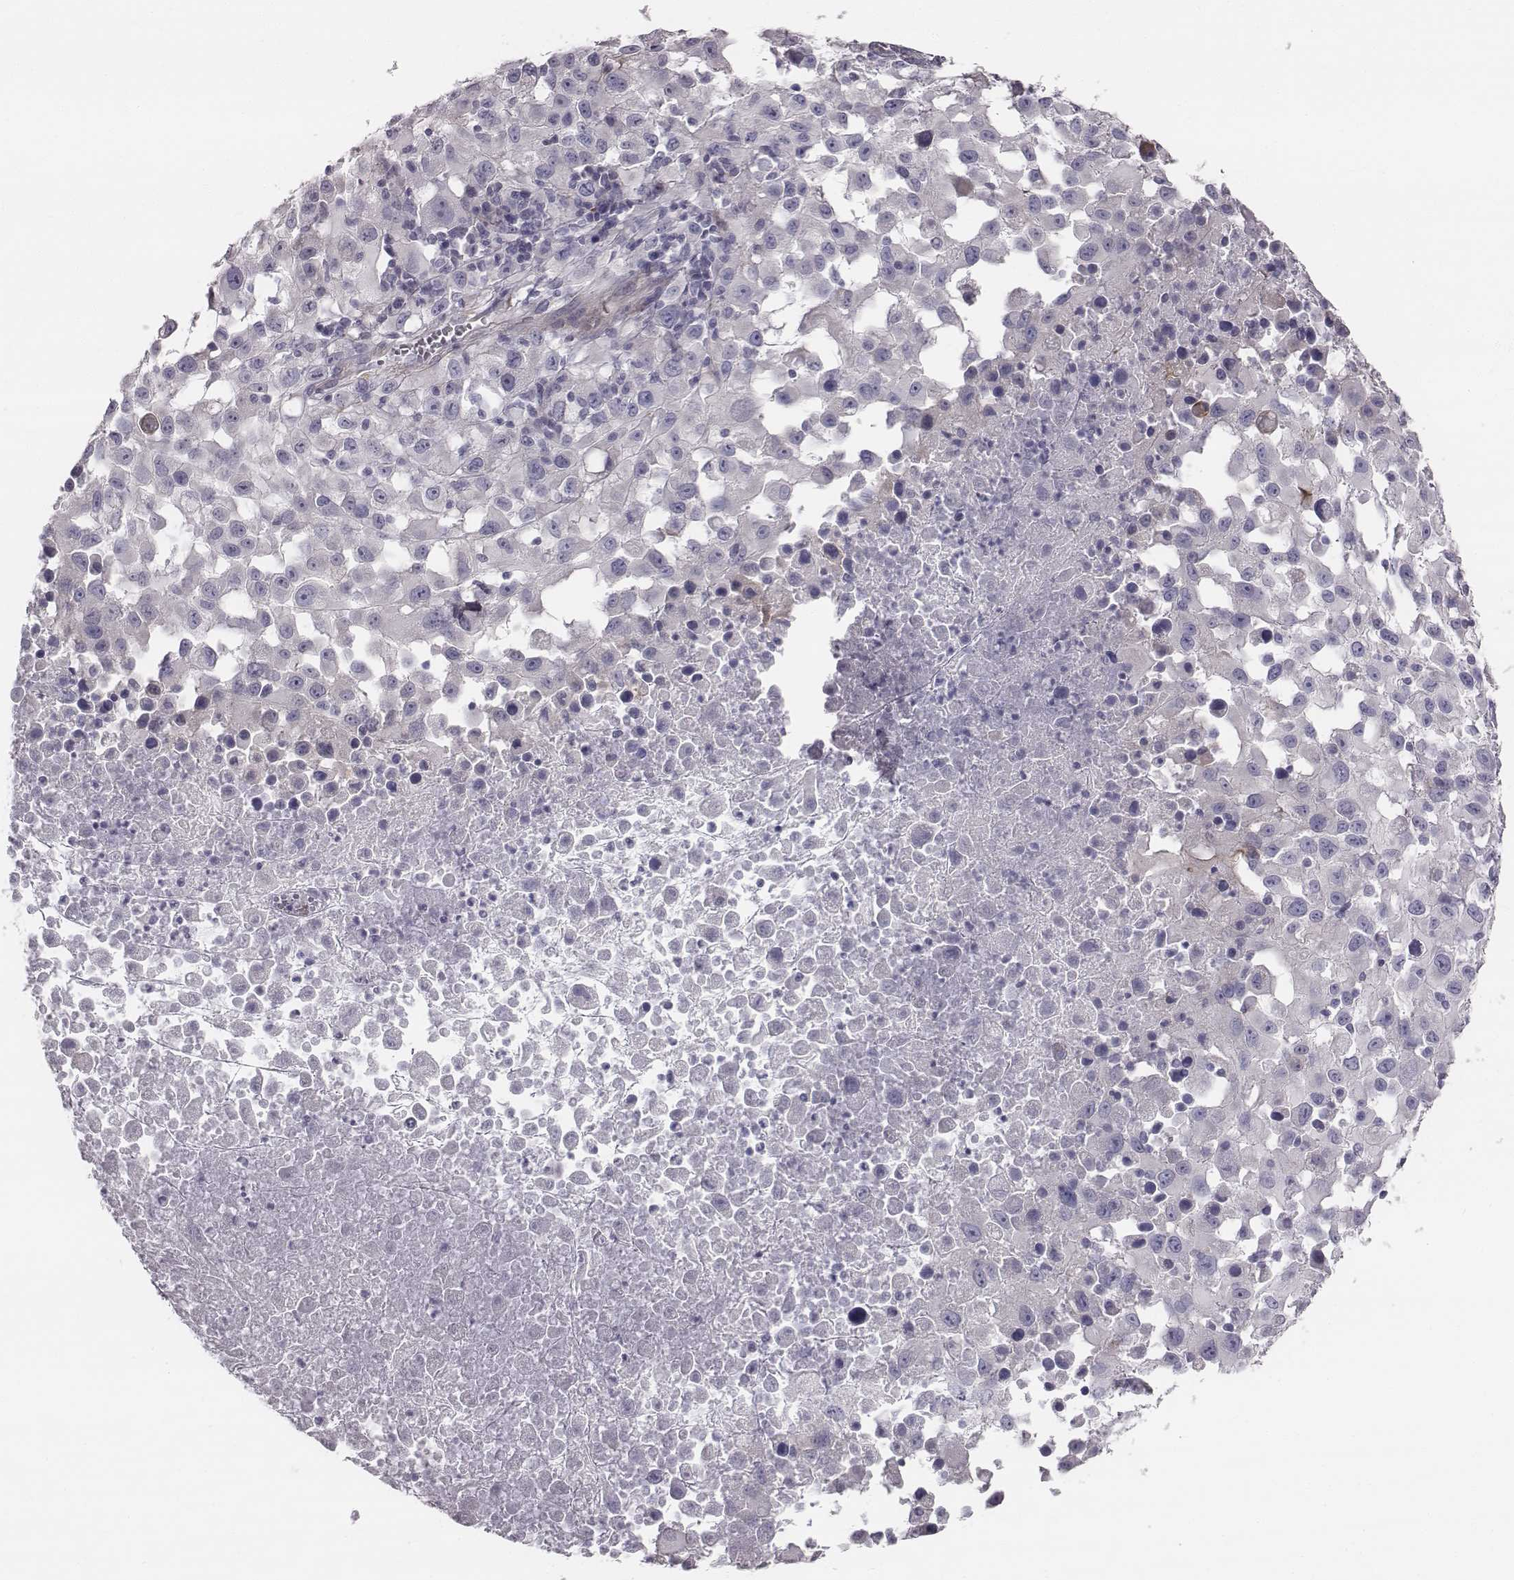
{"staining": {"intensity": "negative", "quantity": "none", "location": "none"}, "tissue": "melanoma", "cell_type": "Tumor cells", "image_type": "cancer", "snomed": [{"axis": "morphology", "description": "Malignant melanoma, Metastatic site"}, {"axis": "topography", "description": "Soft tissue"}], "caption": "The immunohistochemistry (IHC) histopathology image has no significant expression in tumor cells of melanoma tissue.", "gene": "PRKCZ", "patient": {"sex": "male", "age": 50}}